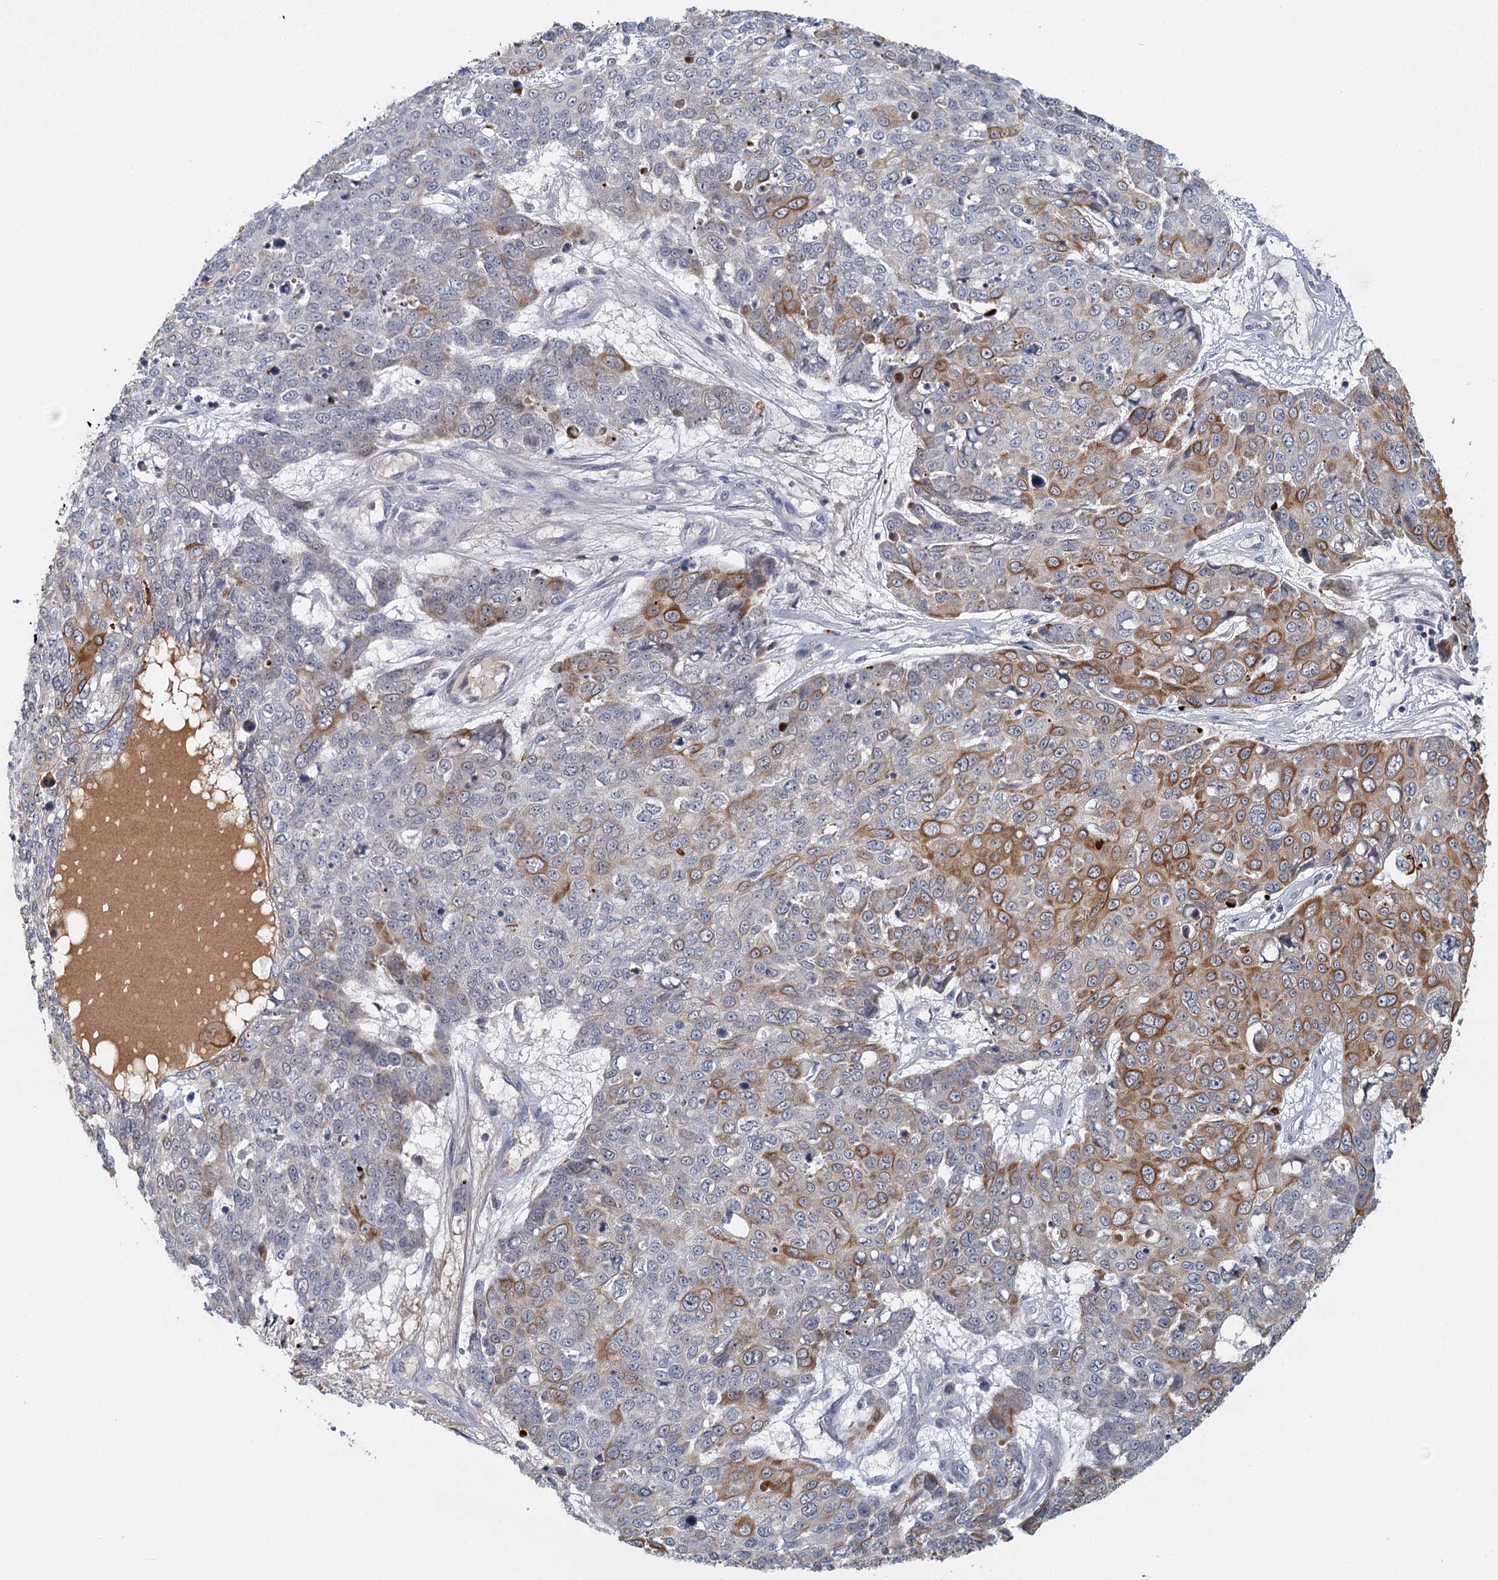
{"staining": {"intensity": "moderate", "quantity": "25%-75%", "location": "cytoplasmic/membranous"}, "tissue": "skin cancer", "cell_type": "Tumor cells", "image_type": "cancer", "snomed": [{"axis": "morphology", "description": "Squamous cell carcinoma, NOS"}, {"axis": "topography", "description": "Skin"}], "caption": "A medium amount of moderate cytoplasmic/membranous expression is identified in approximately 25%-75% of tumor cells in squamous cell carcinoma (skin) tissue.", "gene": "GPATCH11", "patient": {"sex": "male", "age": 71}}